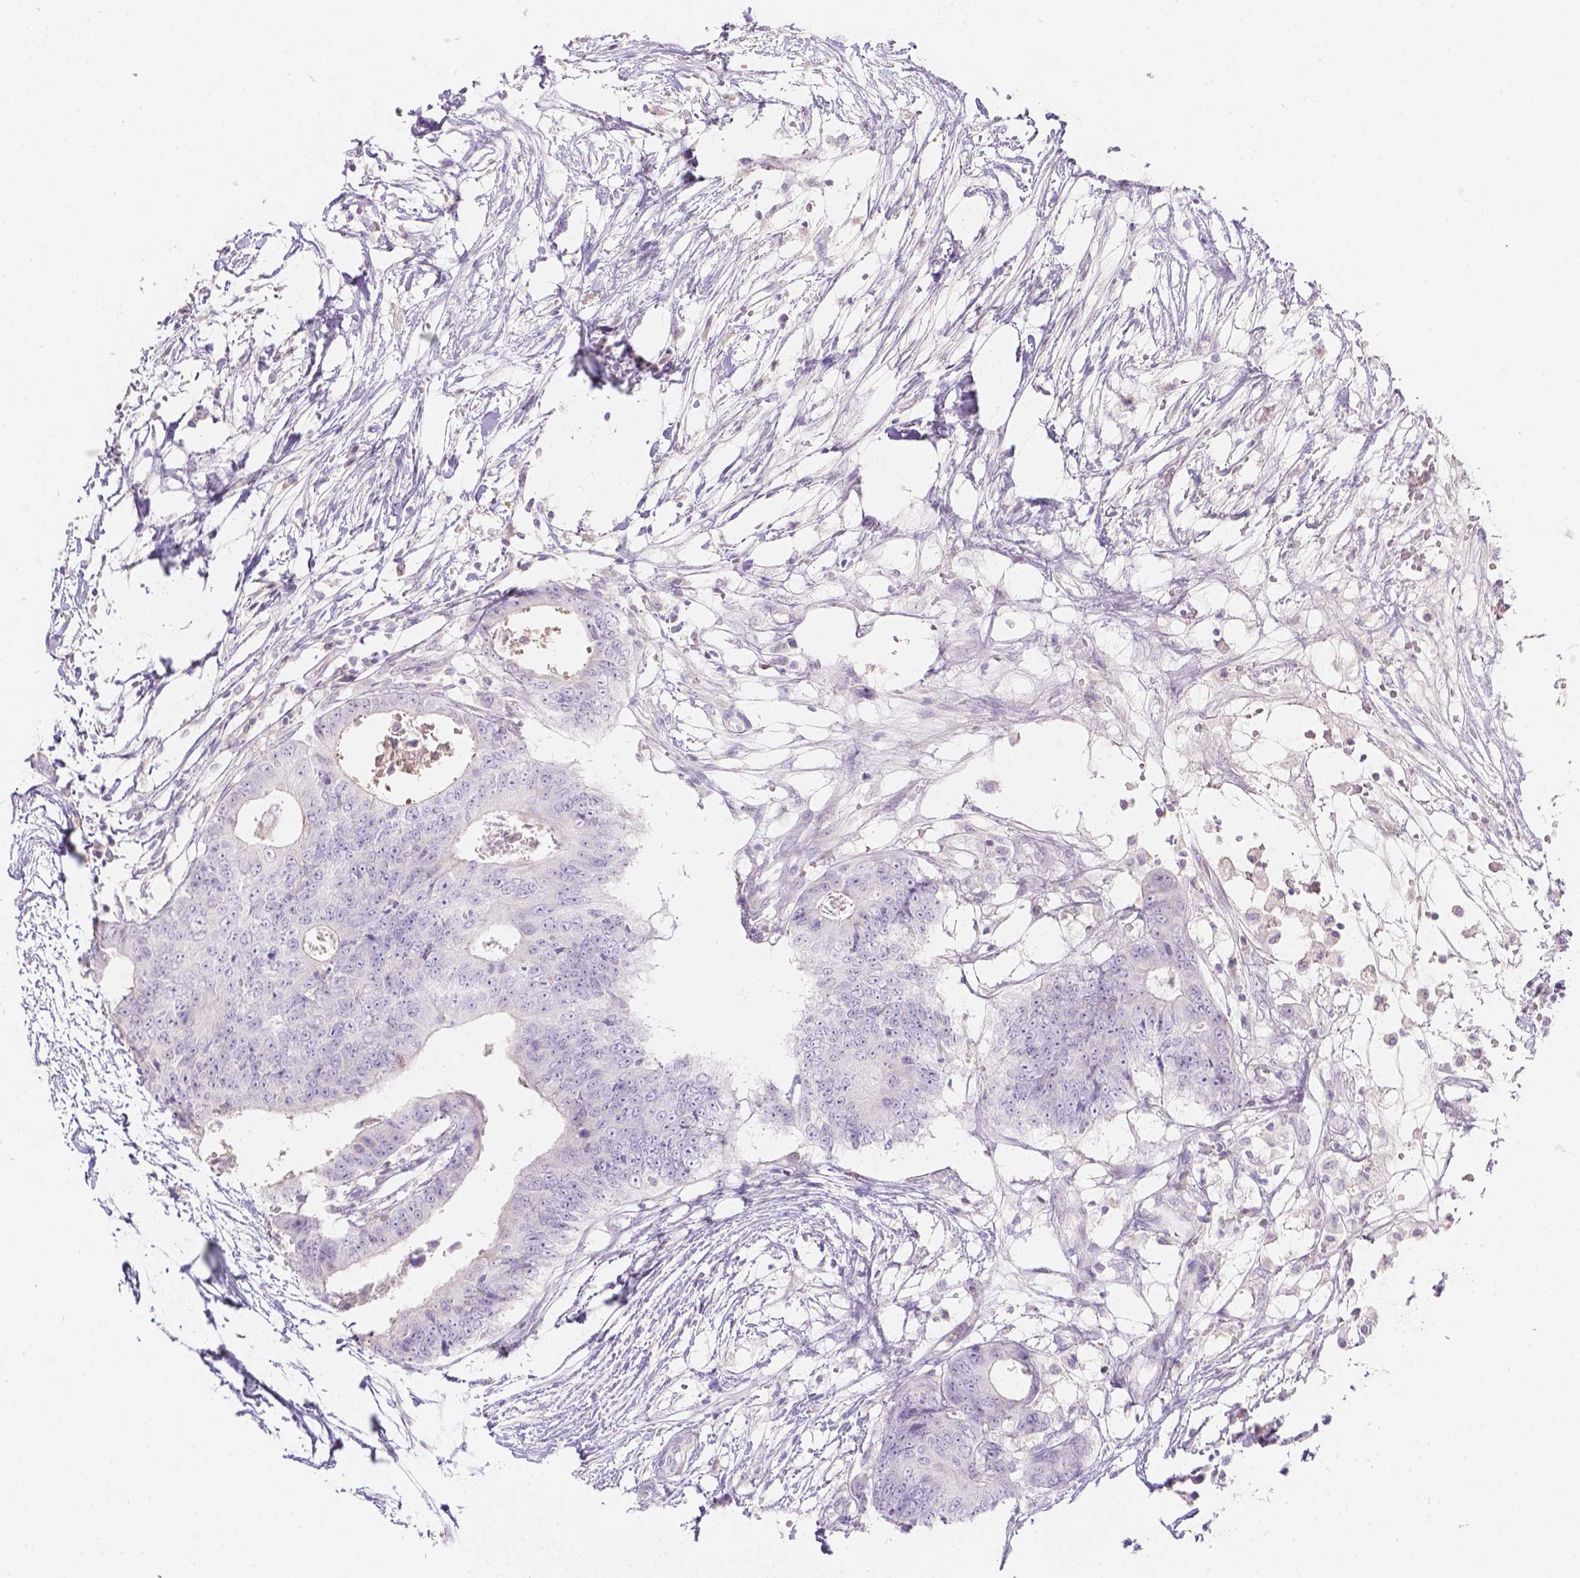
{"staining": {"intensity": "negative", "quantity": "none", "location": "none"}, "tissue": "colorectal cancer", "cell_type": "Tumor cells", "image_type": "cancer", "snomed": [{"axis": "morphology", "description": "Adenocarcinoma, NOS"}, {"axis": "topography", "description": "Colon"}], "caption": "A high-resolution micrograph shows IHC staining of colorectal adenocarcinoma, which demonstrates no significant staining in tumor cells. The staining was performed using DAB to visualize the protein expression in brown, while the nuclei were stained in blue with hematoxylin (Magnification: 20x).", "gene": "DCAF4L1", "patient": {"sex": "female", "age": 48}}